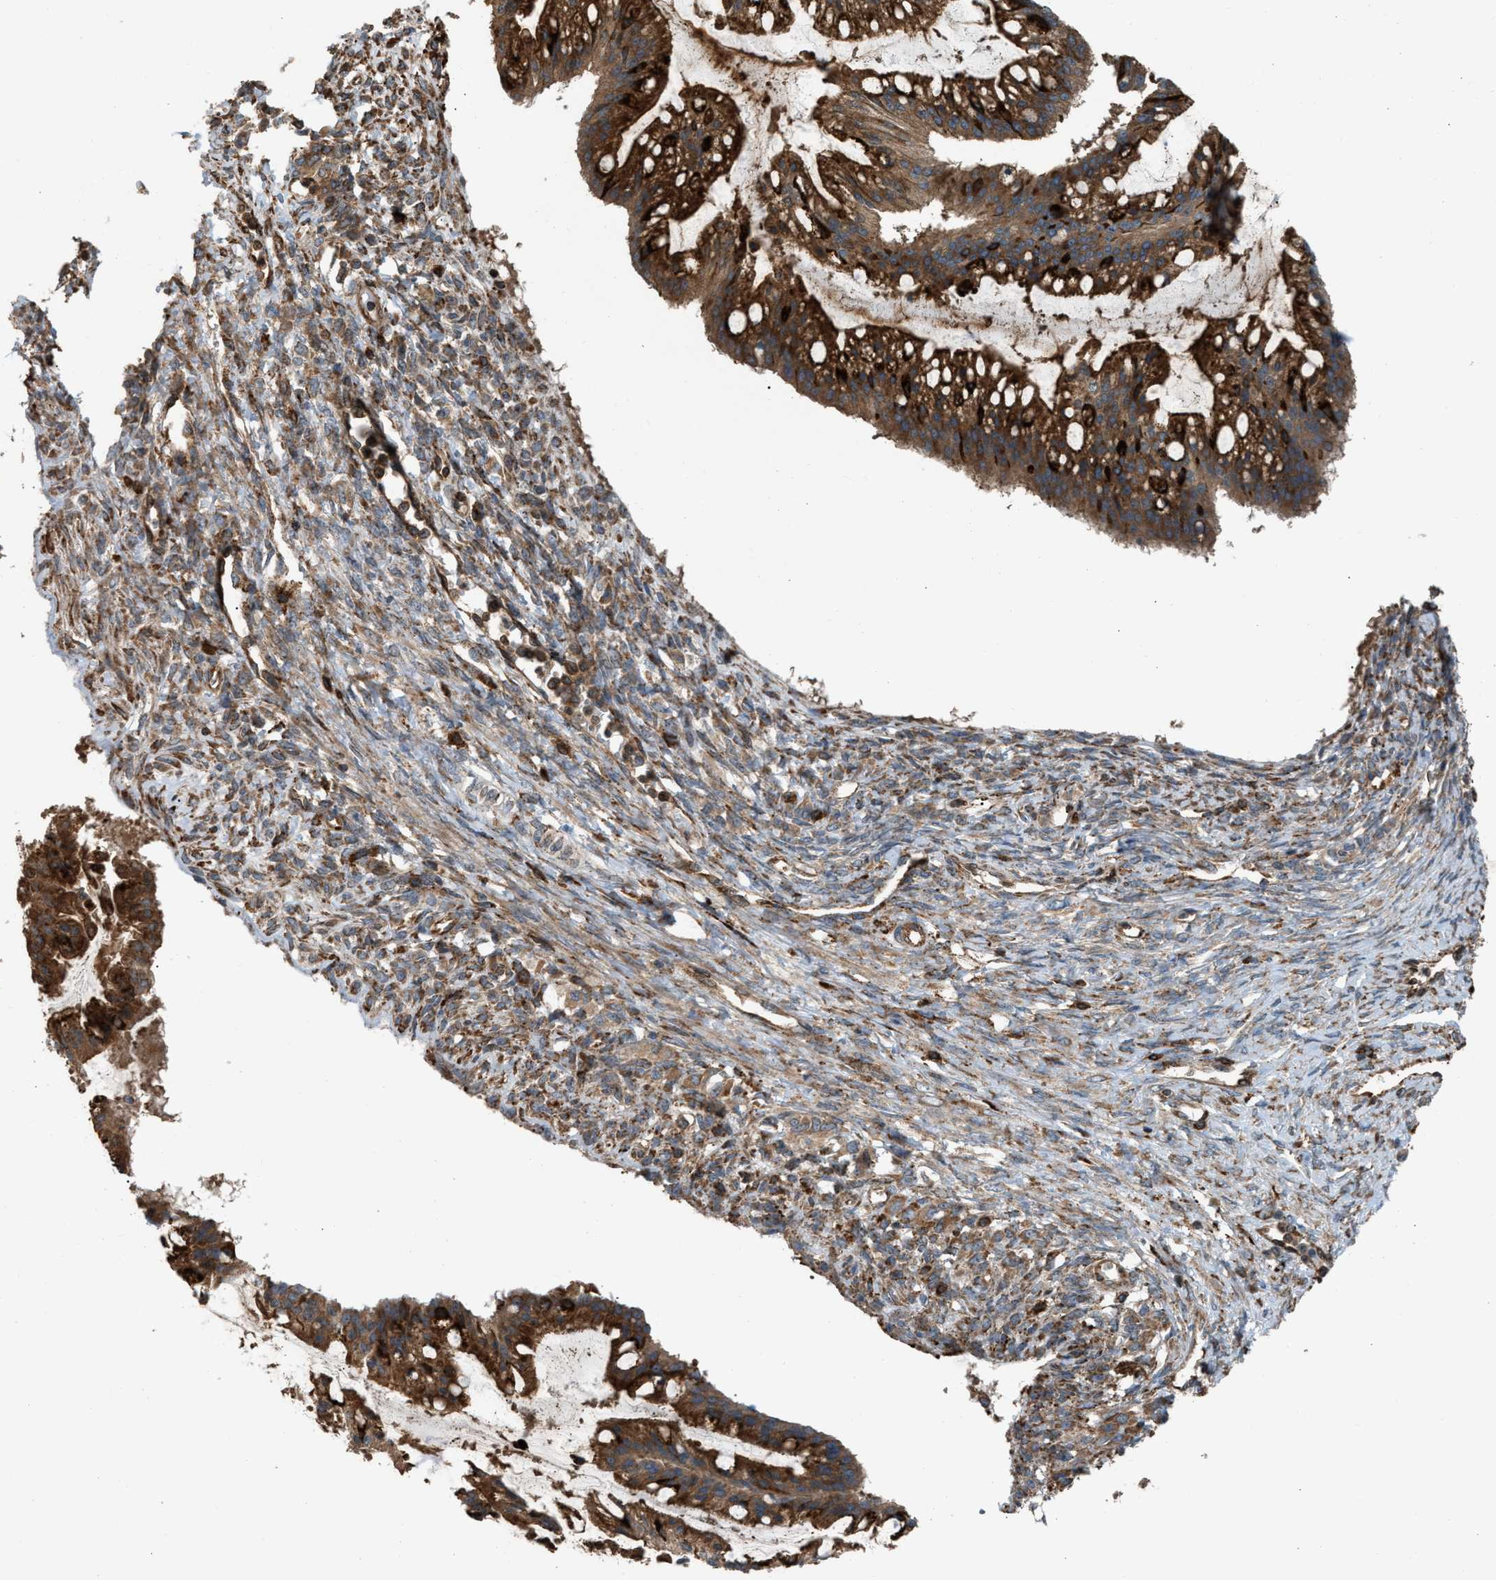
{"staining": {"intensity": "strong", "quantity": ">75%", "location": "cytoplasmic/membranous"}, "tissue": "ovarian cancer", "cell_type": "Tumor cells", "image_type": "cancer", "snomed": [{"axis": "morphology", "description": "Cystadenocarcinoma, mucinous, NOS"}, {"axis": "topography", "description": "Ovary"}], "caption": "The immunohistochemical stain labels strong cytoplasmic/membranous staining in tumor cells of ovarian mucinous cystadenocarcinoma tissue.", "gene": "BAIAP2L1", "patient": {"sex": "female", "age": 73}}